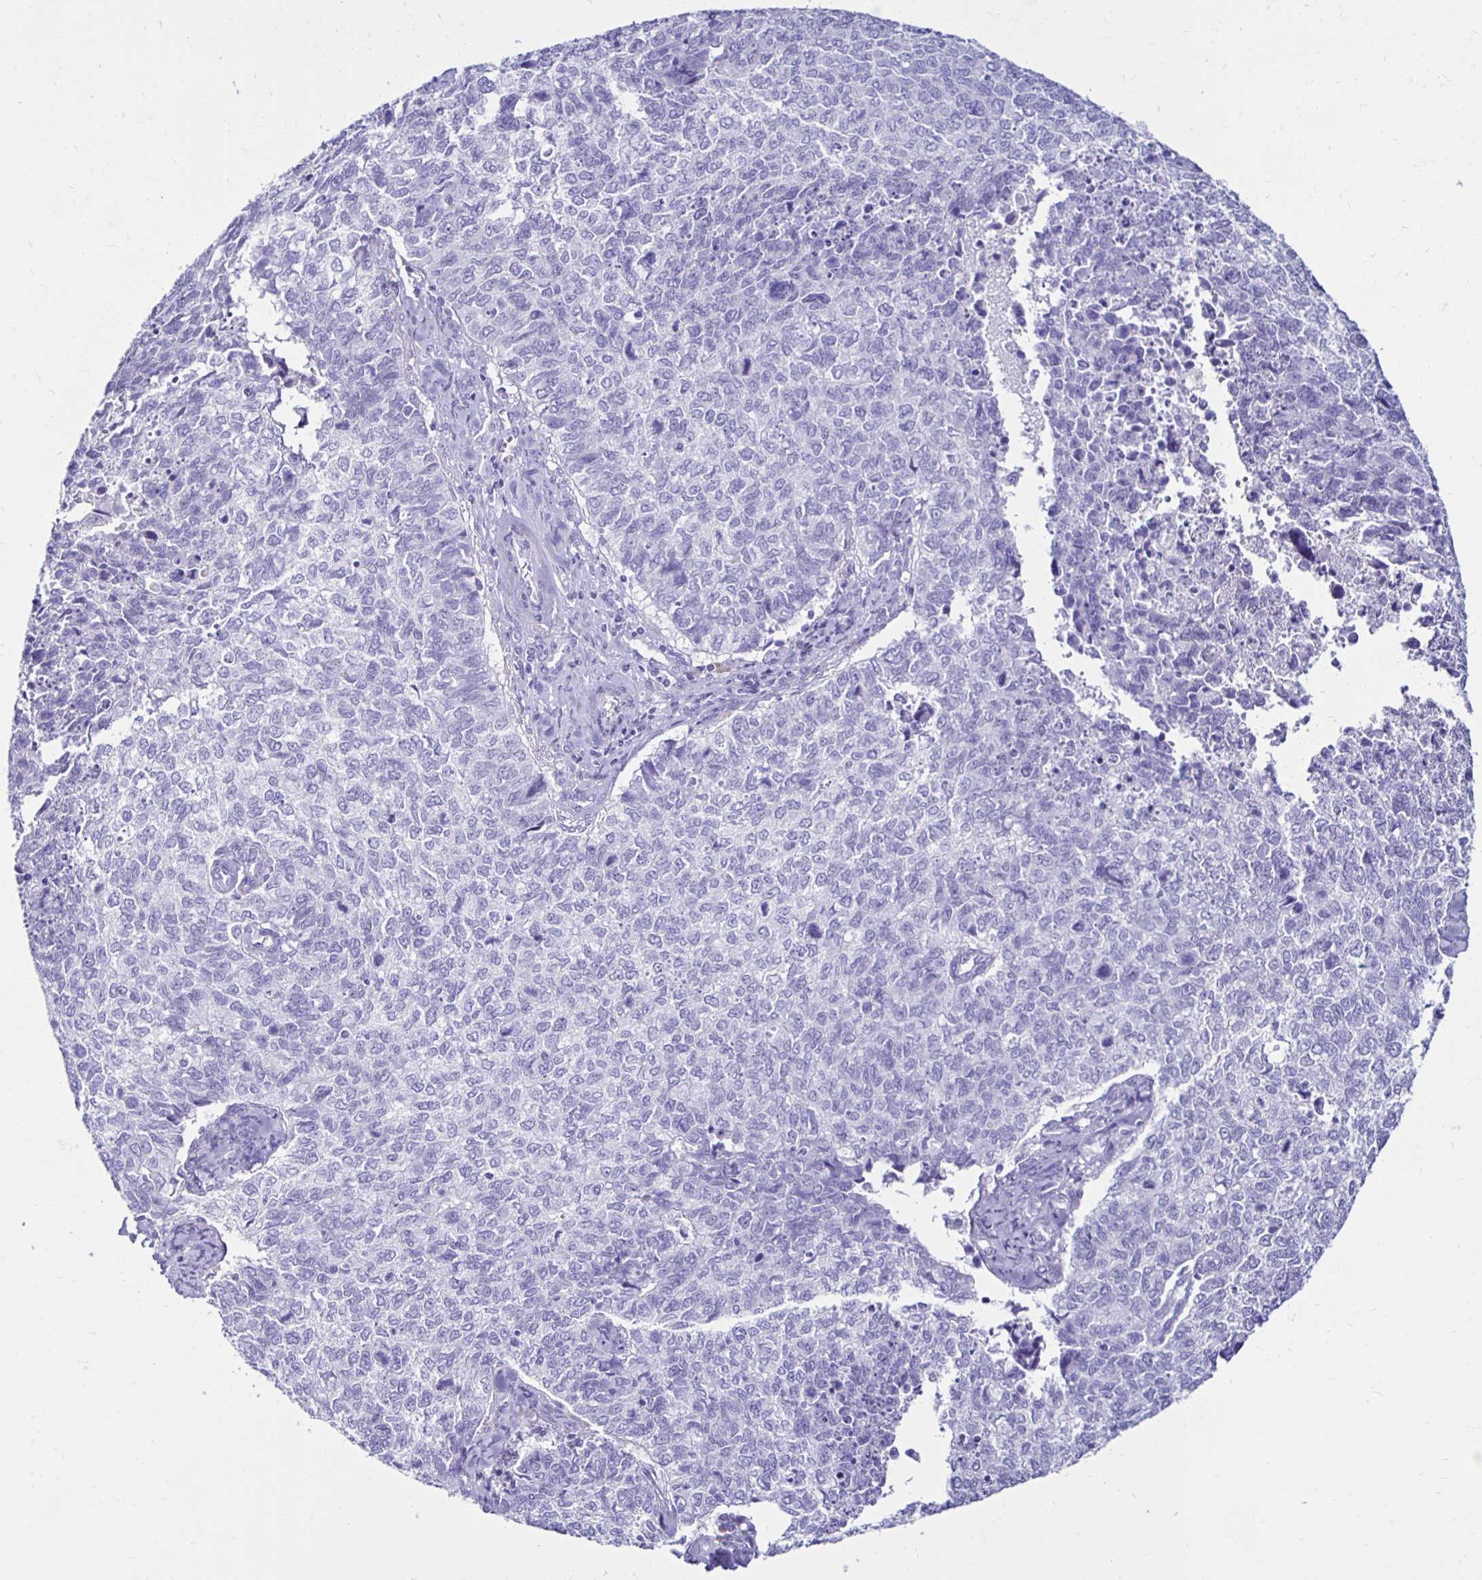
{"staining": {"intensity": "negative", "quantity": "none", "location": "none"}, "tissue": "cervical cancer", "cell_type": "Tumor cells", "image_type": "cancer", "snomed": [{"axis": "morphology", "description": "Adenocarcinoma, NOS"}, {"axis": "topography", "description": "Cervix"}], "caption": "IHC of human adenocarcinoma (cervical) shows no positivity in tumor cells.", "gene": "CST5", "patient": {"sex": "female", "age": 63}}